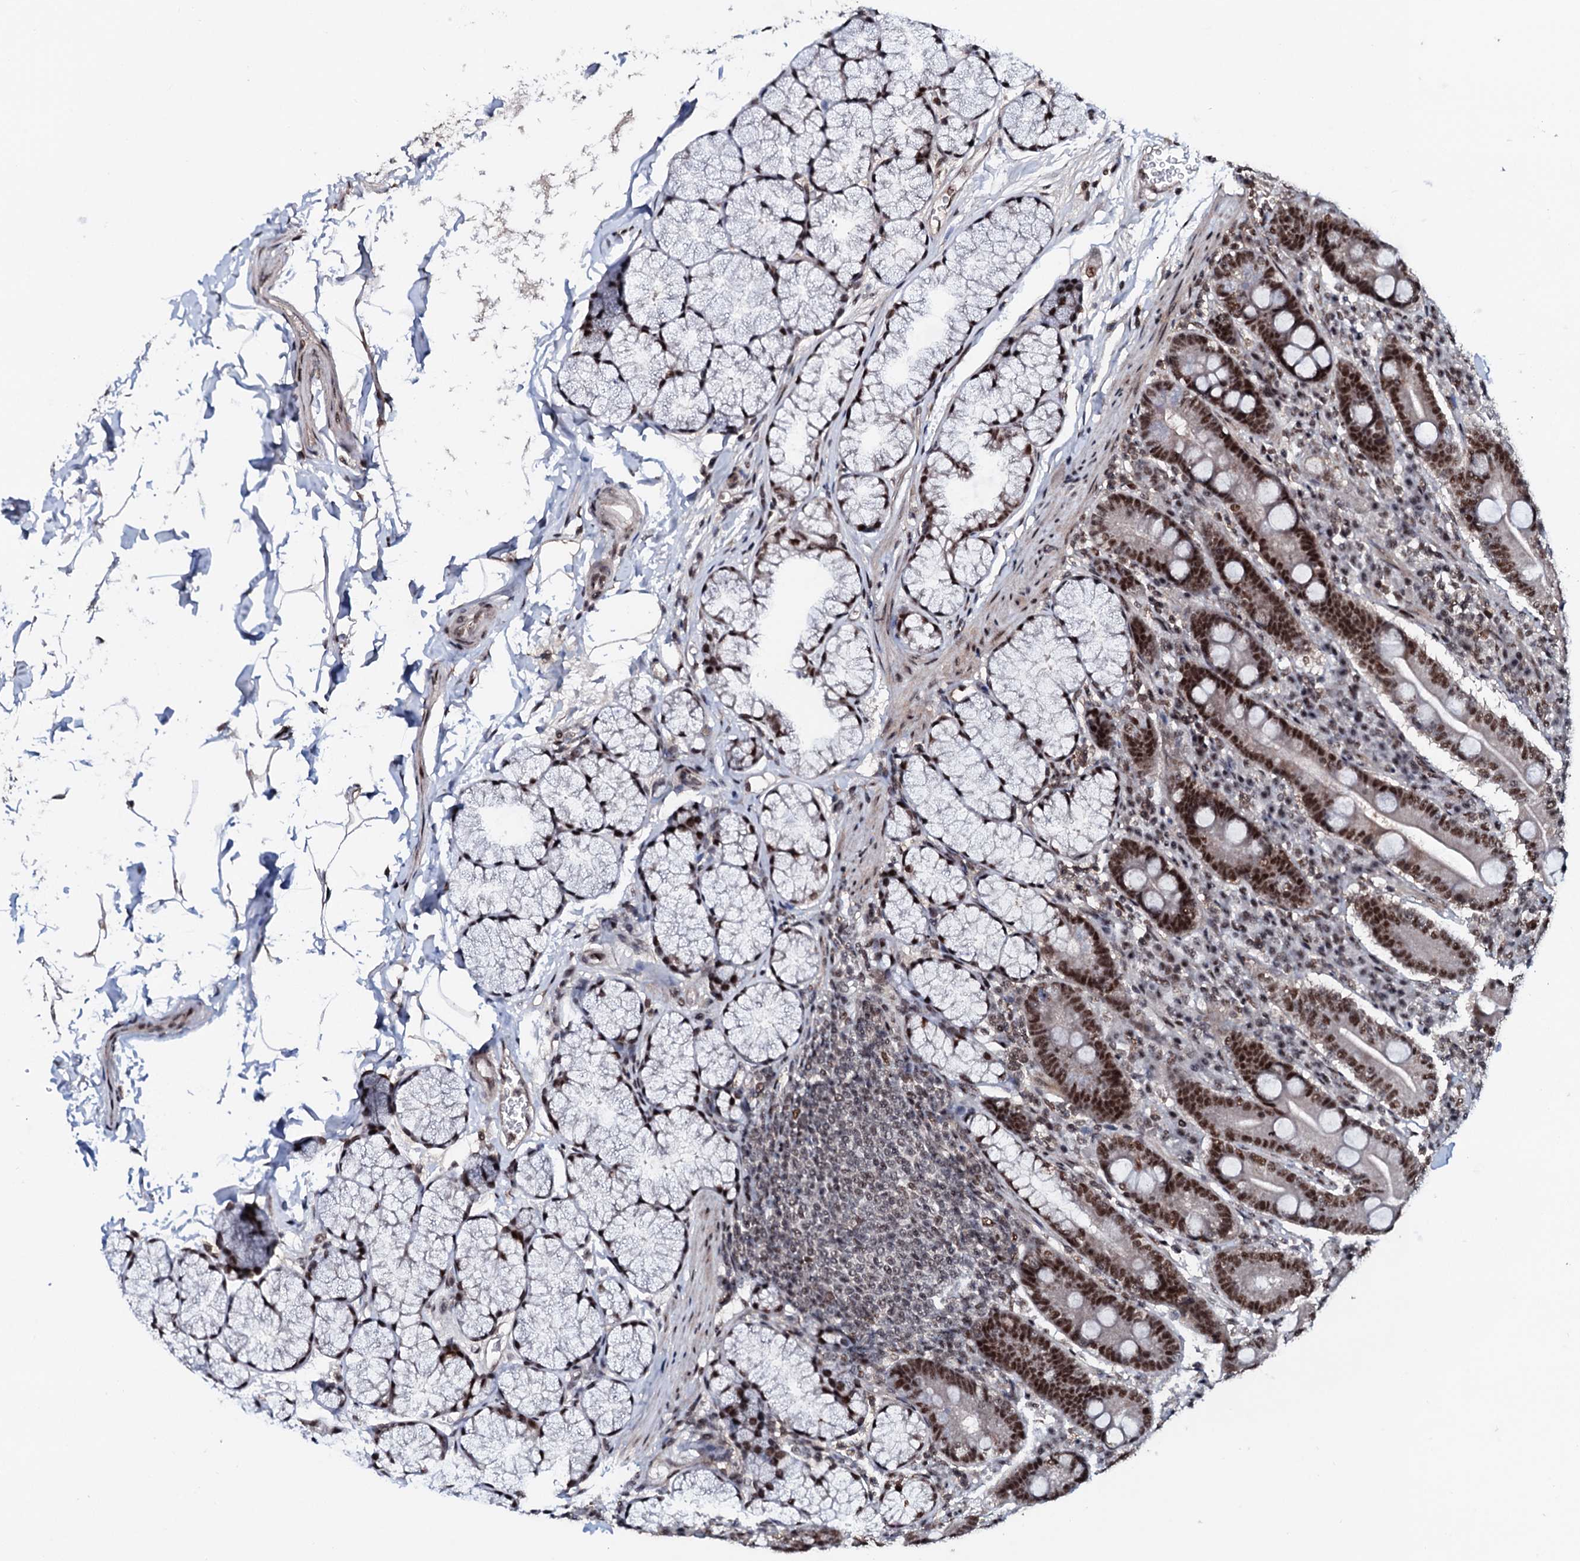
{"staining": {"intensity": "strong", "quantity": ">75%", "location": "nuclear"}, "tissue": "duodenum", "cell_type": "Glandular cells", "image_type": "normal", "snomed": [{"axis": "morphology", "description": "Normal tissue, NOS"}, {"axis": "topography", "description": "Duodenum"}], "caption": "IHC (DAB (3,3'-diaminobenzidine)) staining of benign duodenum exhibits strong nuclear protein positivity in approximately >75% of glandular cells. (brown staining indicates protein expression, while blue staining denotes nuclei).", "gene": "PRPF18", "patient": {"sex": "male", "age": 35}}